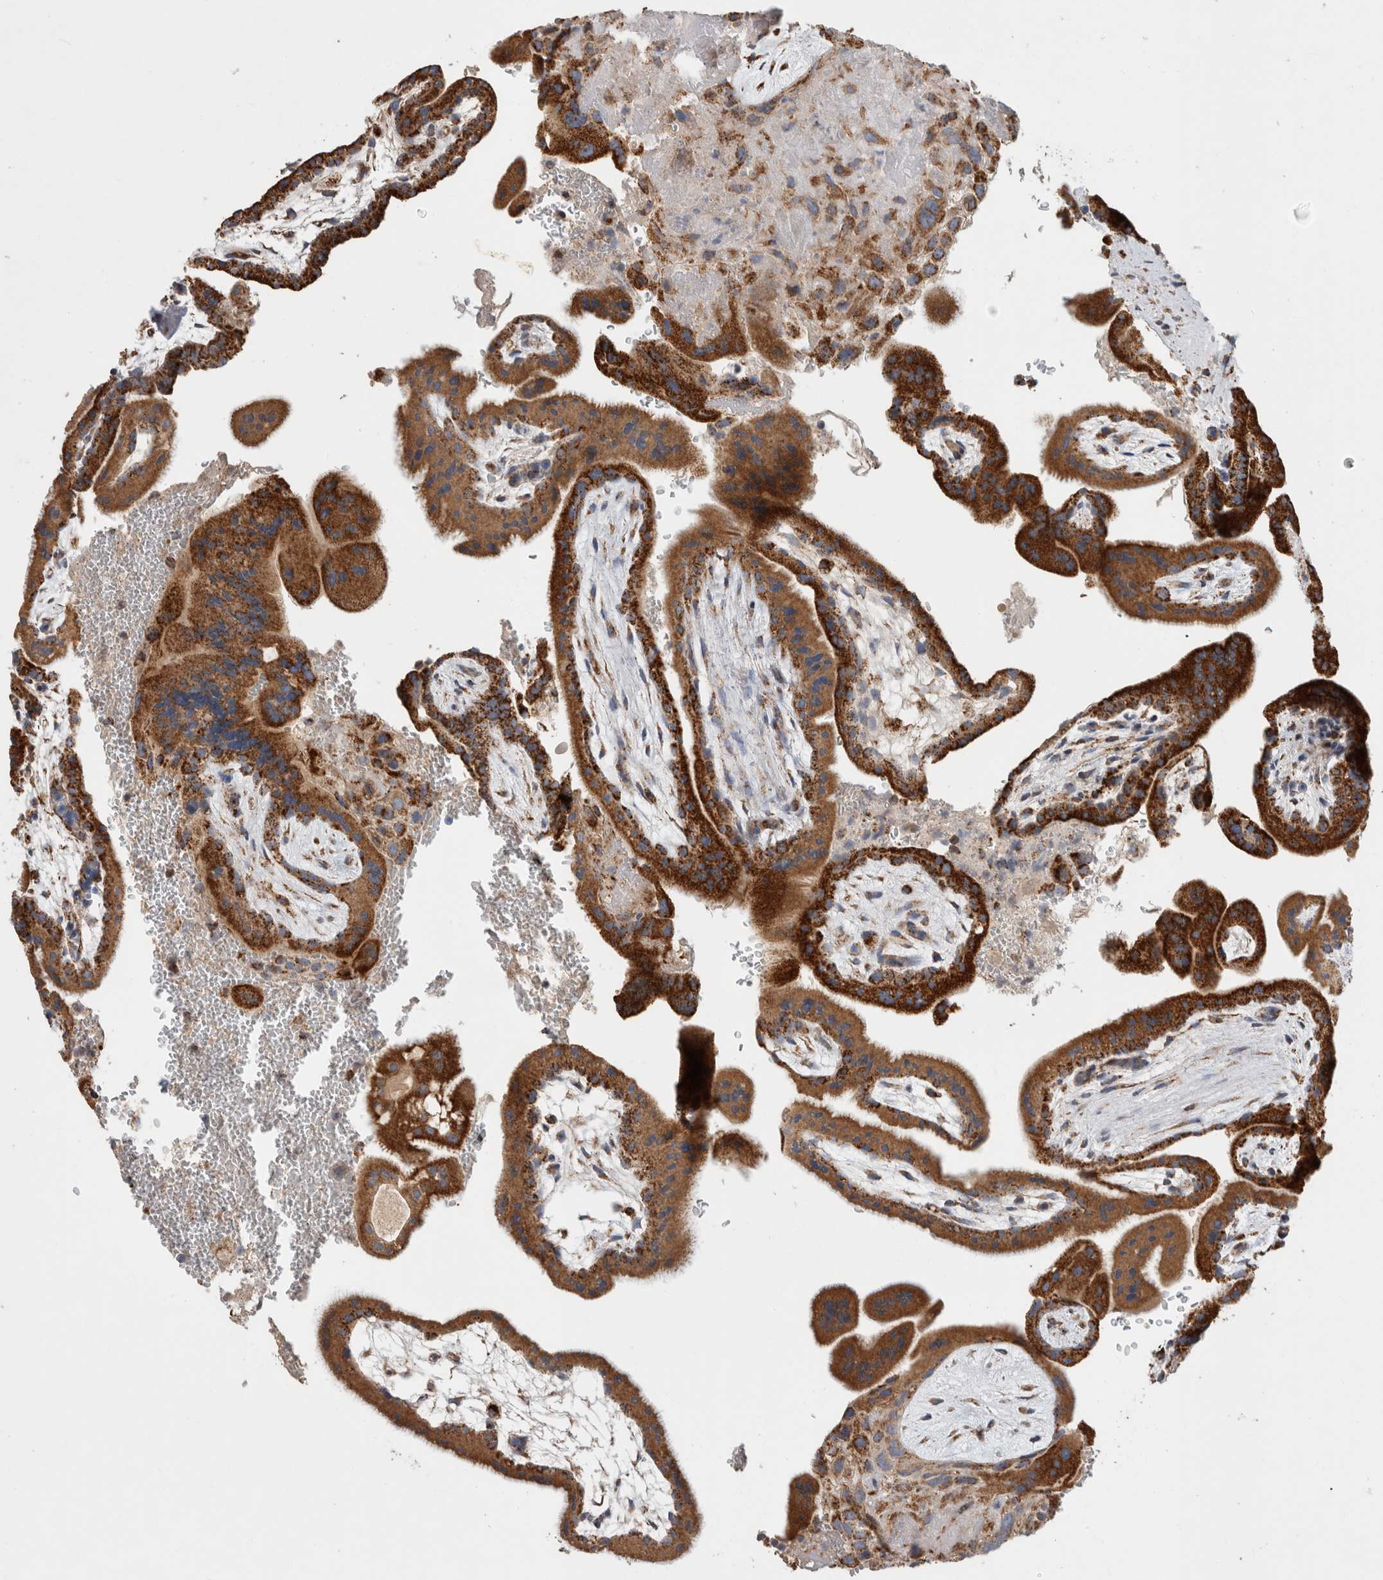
{"staining": {"intensity": "moderate", "quantity": ">75%", "location": "cytoplasmic/membranous"}, "tissue": "placenta", "cell_type": "Decidual cells", "image_type": "normal", "snomed": [{"axis": "morphology", "description": "Normal tissue, NOS"}, {"axis": "topography", "description": "Placenta"}], "caption": "The histopathology image reveals immunohistochemical staining of unremarkable placenta. There is moderate cytoplasmic/membranous staining is seen in about >75% of decidual cells.", "gene": "IARS2", "patient": {"sex": "female", "age": 35}}